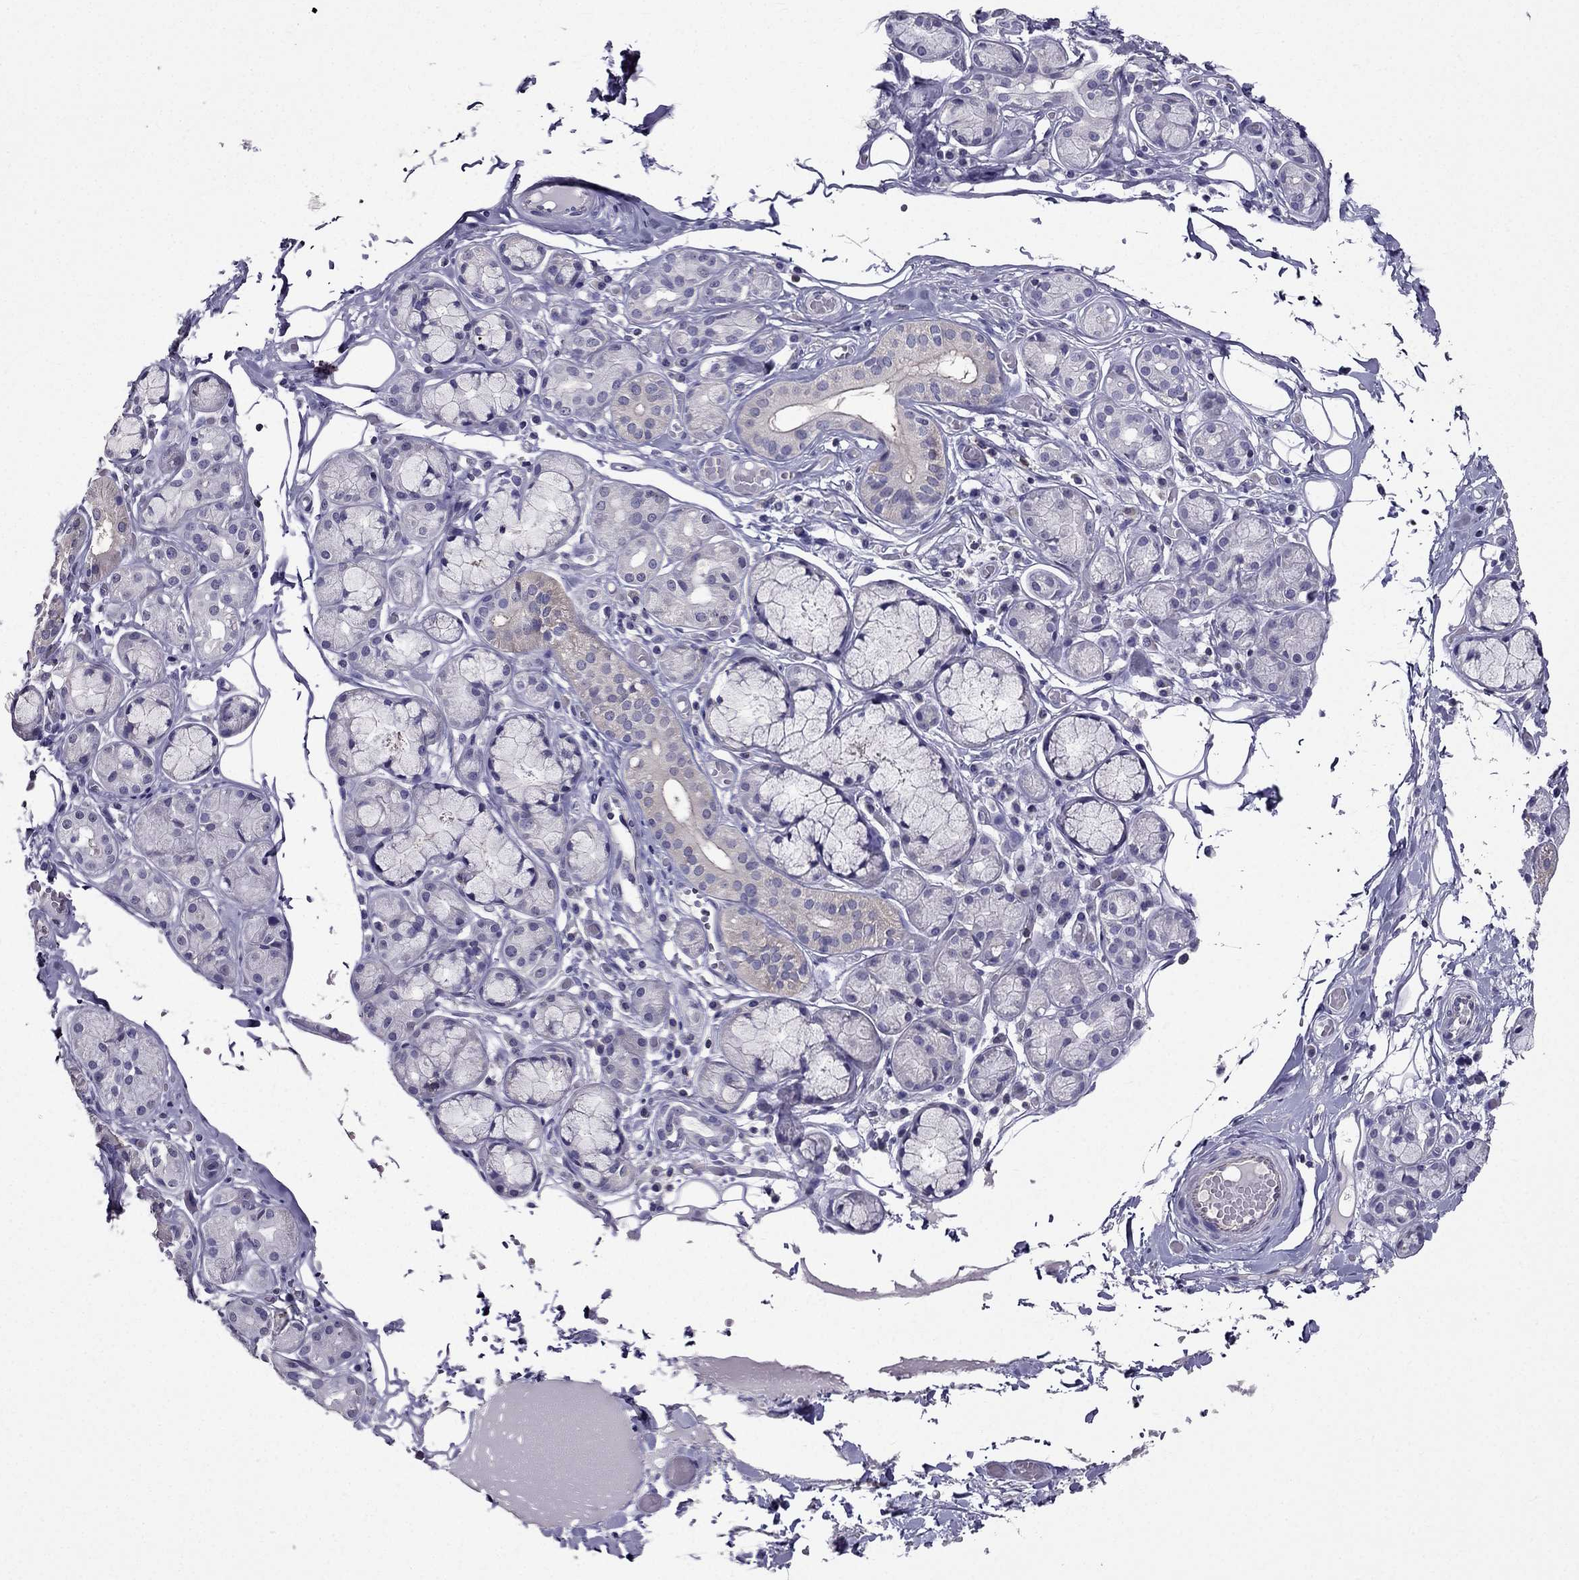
{"staining": {"intensity": "weak", "quantity": "<25%", "location": "cytoplasmic/membranous"}, "tissue": "salivary gland", "cell_type": "Glandular cells", "image_type": "normal", "snomed": [{"axis": "morphology", "description": "Normal tissue, NOS"}, {"axis": "topography", "description": "Salivary gland"}, {"axis": "topography", "description": "Peripheral nerve tissue"}], "caption": "High magnification brightfield microscopy of unremarkable salivary gland stained with DAB (brown) and counterstained with hematoxylin (blue): glandular cells show no significant positivity.", "gene": "AAK1", "patient": {"sex": "male", "age": 71}}